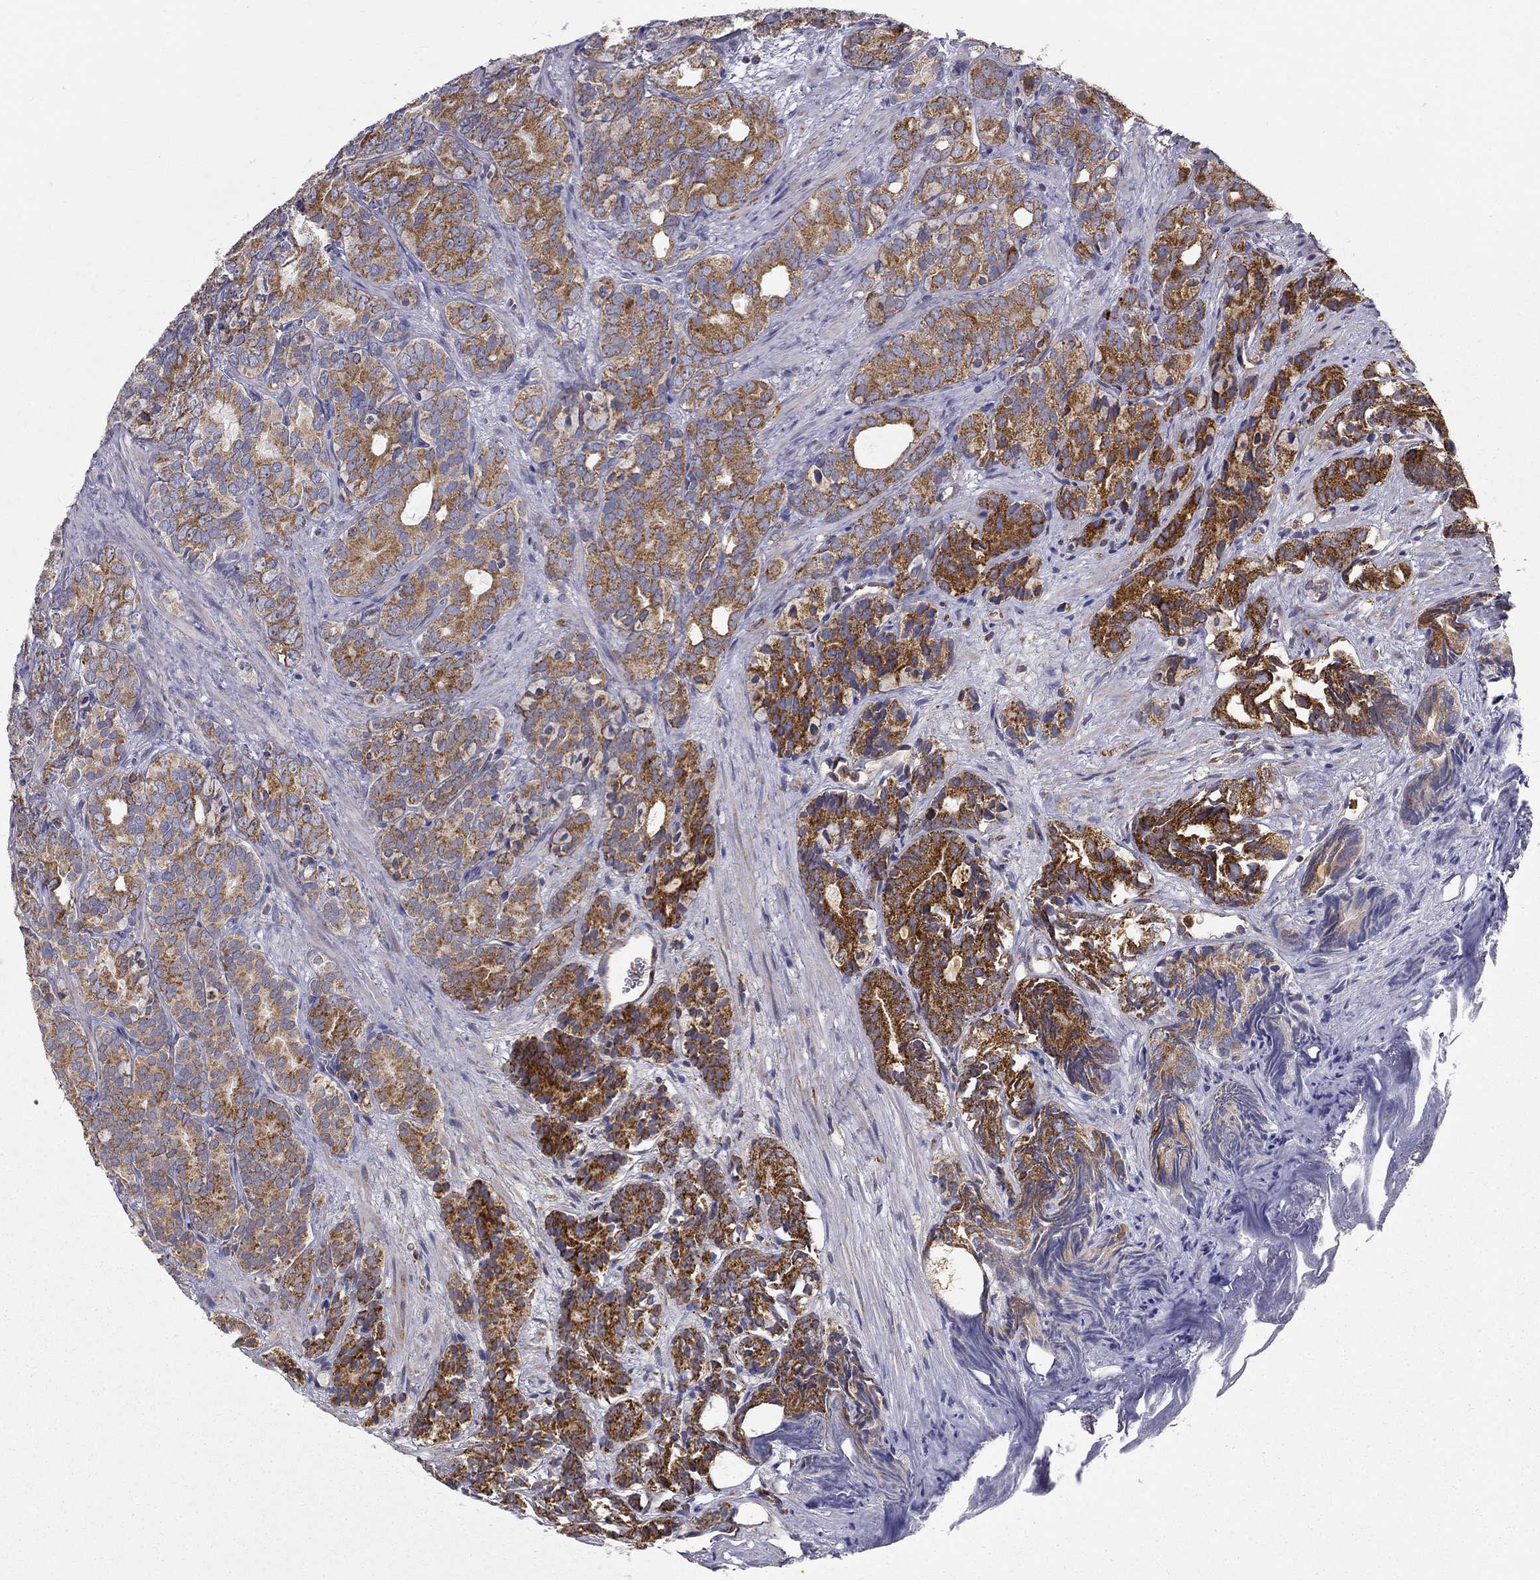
{"staining": {"intensity": "moderate", "quantity": ">75%", "location": "cytoplasmic/membranous"}, "tissue": "prostate cancer", "cell_type": "Tumor cells", "image_type": "cancer", "snomed": [{"axis": "morphology", "description": "Adenocarcinoma, High grade"}, {"axis": "topography", "description": "Prostate"}], "caption": "High-power microscopy captured an immunohistochemistry (IHC) histopathology image of prostate adenocarcinoma (high-grade), revealing moderate cytoplasmic/membranous staining in approximately >75% of tumor cells.", "gene": "PRDX4", "patient": {"sex": "male", "age": 84}}